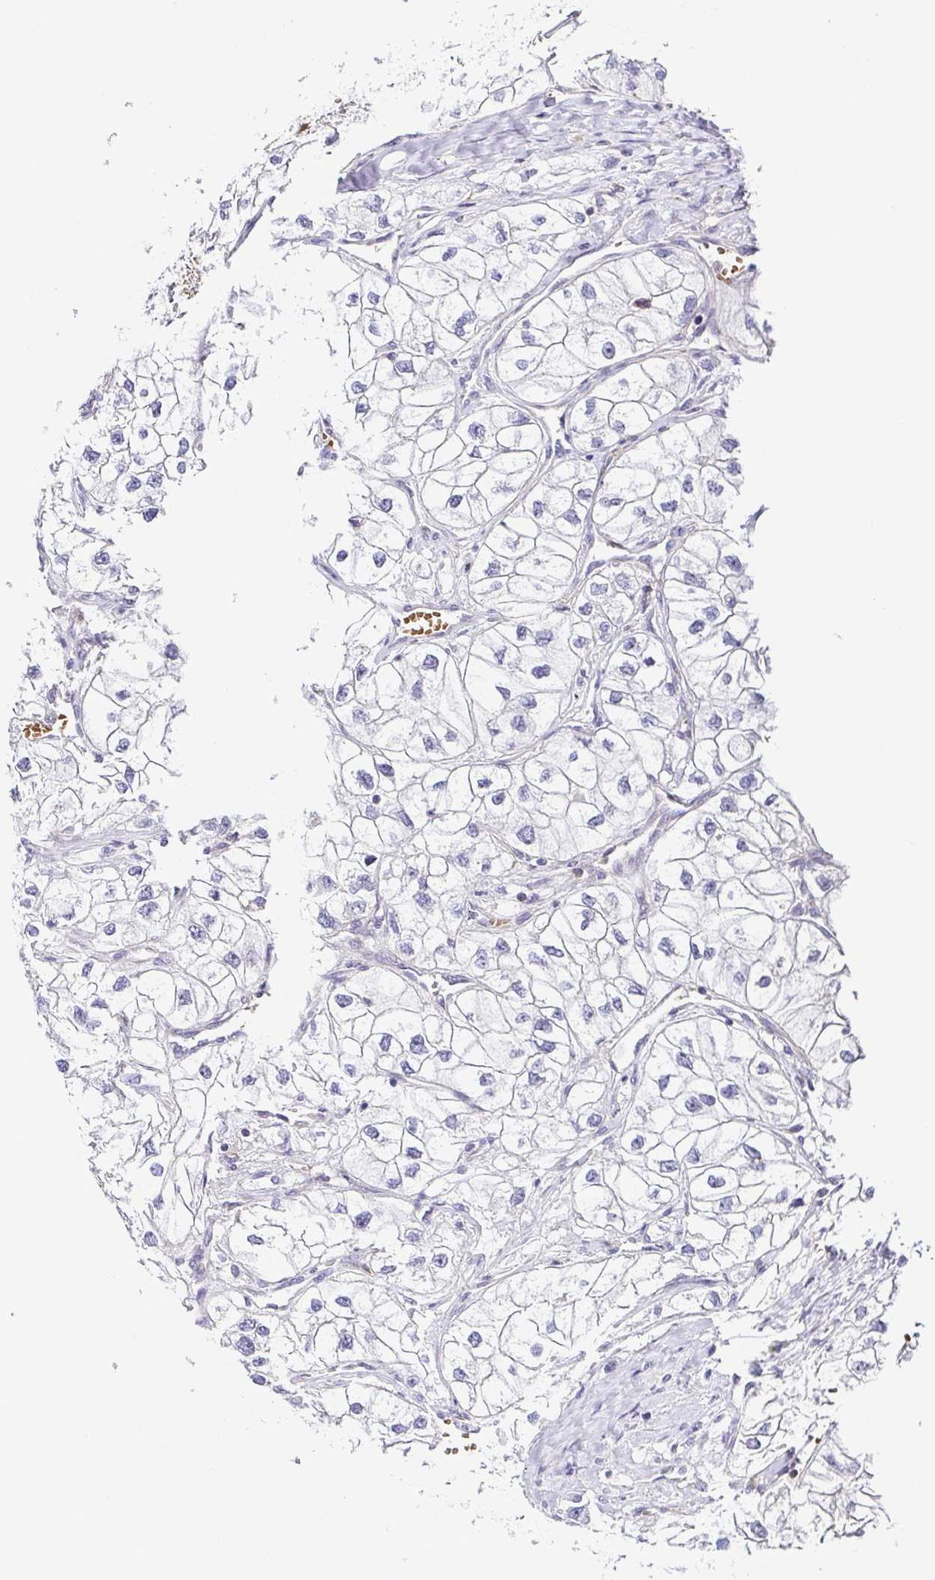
{"staining": {"intensity": "negative", "quantity": "none", "location": "none"}, "tissue": "renal cancer", "cell_type": "Tumor cells", "image_type": "cancer", "snomed": [{"axis": "morphology", "description": "Adenocarcinoma, NOS"}, {"axis": "topography", "description": "Kidney"}], "caption": "Tumor cells are negative for protein expression in human renal cancer.", "gene": "FAM162B", "patient": {"sex": "male", "age": 59}}